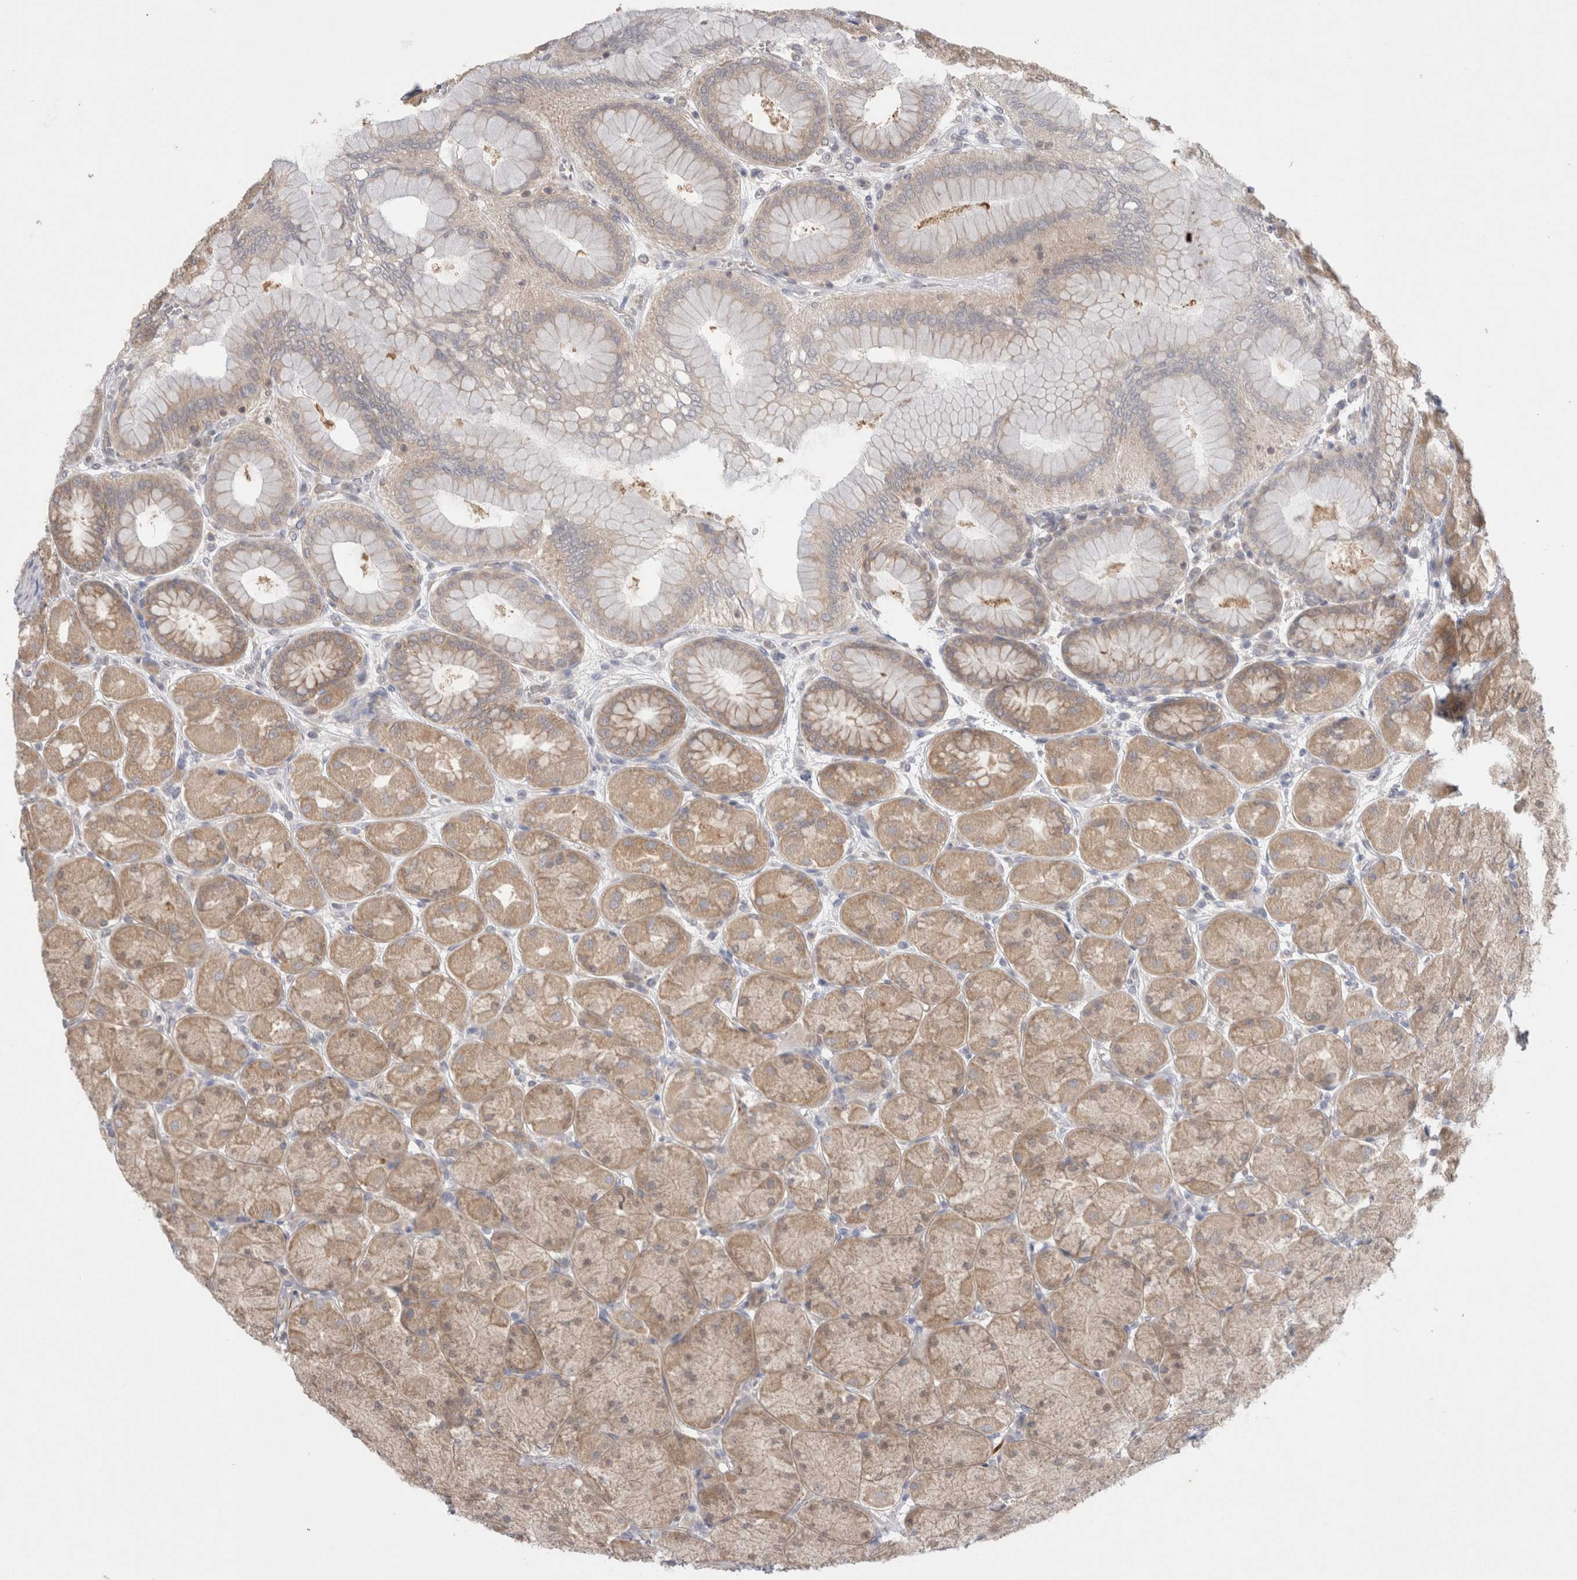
{"staining": {"intensity": "moderate", "quantity": ">75%", "location": "cytoplasmic/membranous"}, "tissue": "stomach", "cell_type": "Glandular cells", "image_type": "normal", "snomed": [{"axis": "morphology", "description": "Normal tissue, NOS"}, {"axis": "topography", "description": "Stomach, upper"}], "caption": "A brown stain highlights moderate cytoplasmic/membranous staining of a protein in glandular cells of benign human stomach. (Brightfield microscopy of DAB IHC at high magnification).", "gene": "NDOR1", "patient": {"sex": "female", "age": 56}}